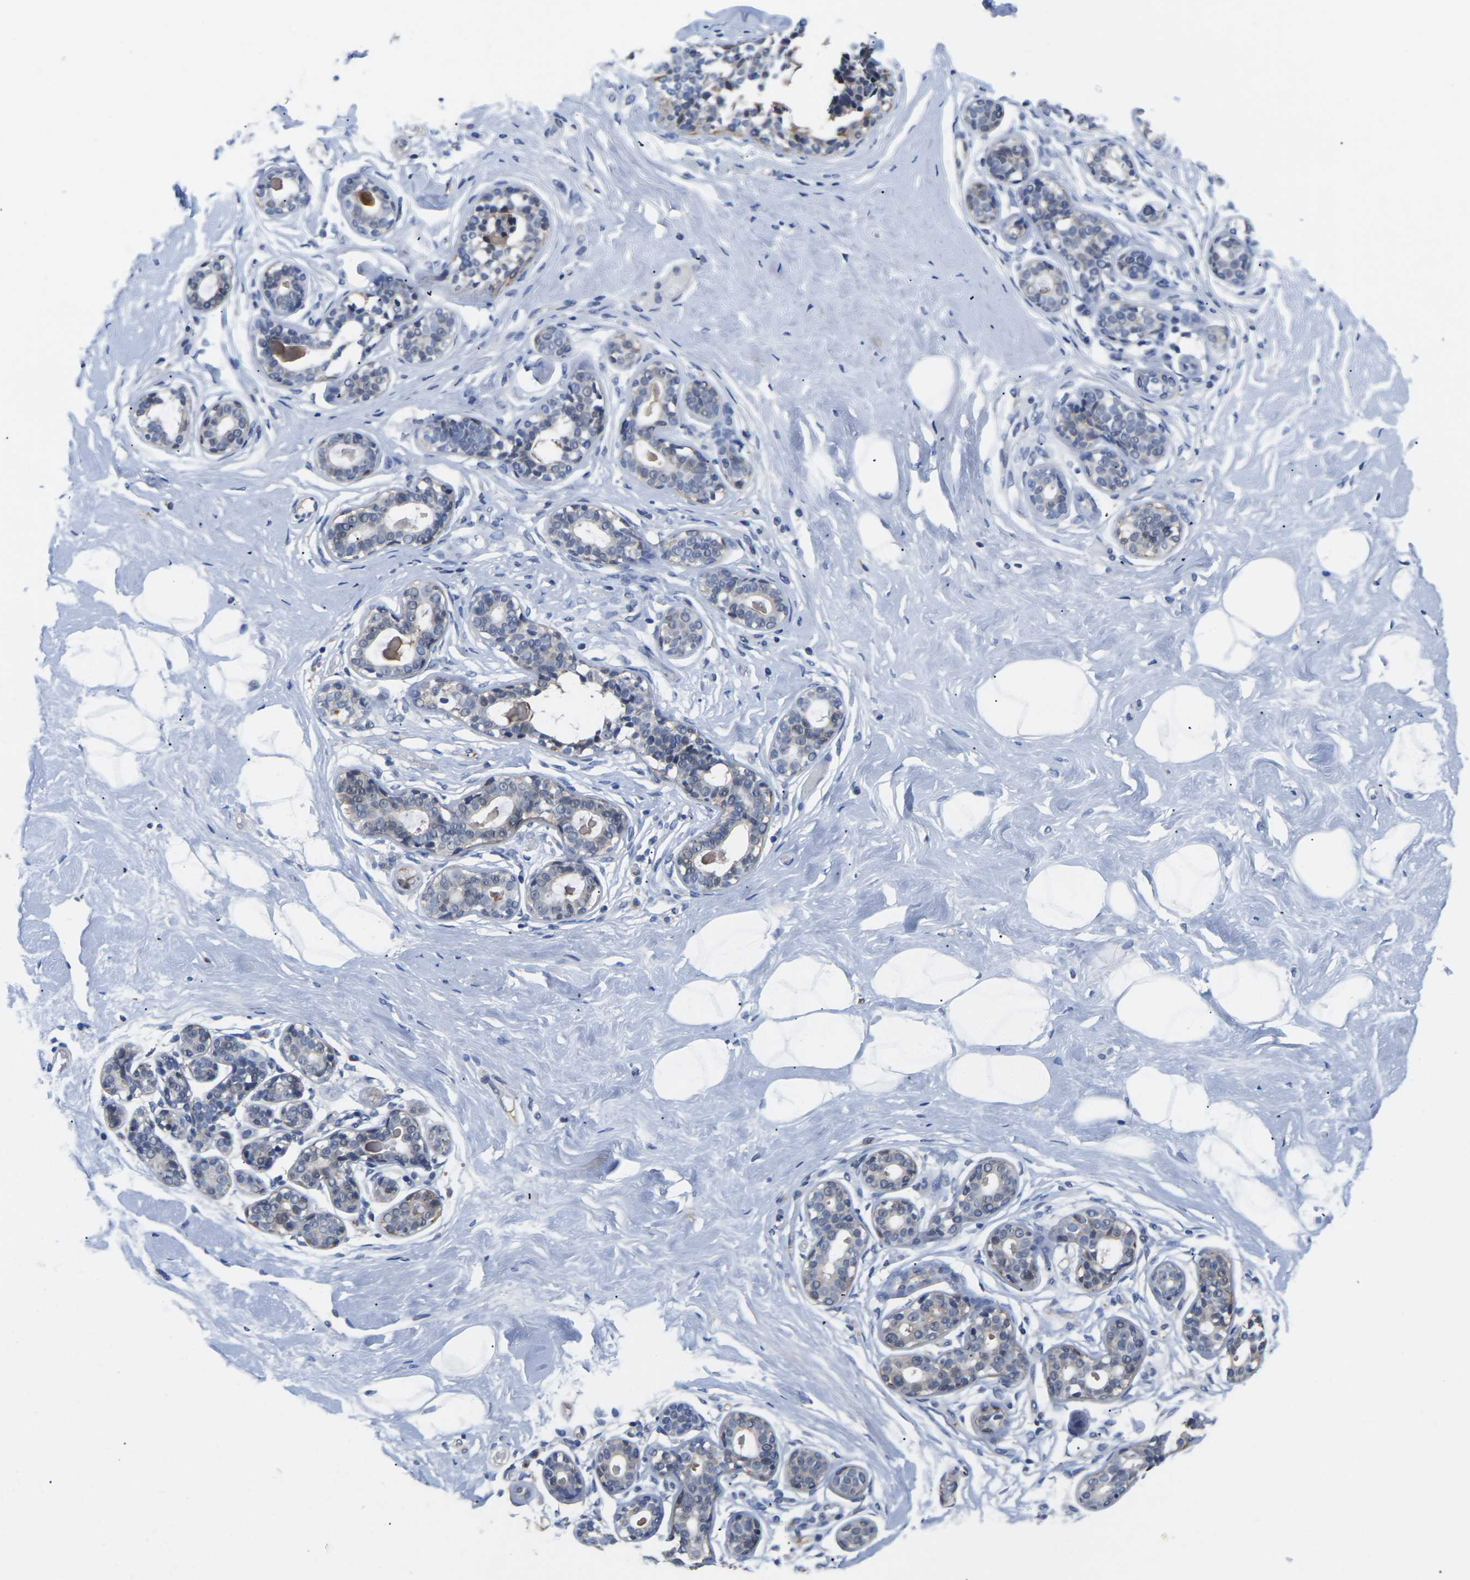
{"staining": {"intensity": "negative", "quantity": "none", "location": "none"}, "tissue": "breast", "cell_type": "Adipocytes", "image_type": "normal", "snomed": [{"axis": "morphology", "description": "Normal tissue, NOS"}, {"axis": "topography", "description": "Breast"}], "caption": "Breast was stained to show a protein in brown. There is no significant positivity in adipocytes. (DAB (3,3'-diaminobenzidine) immunohistochemistry visualized using brightfield microscopy, high magnification).", "gene": "ST6GAL2", "patient": {"sex": "female", "age": 23}}